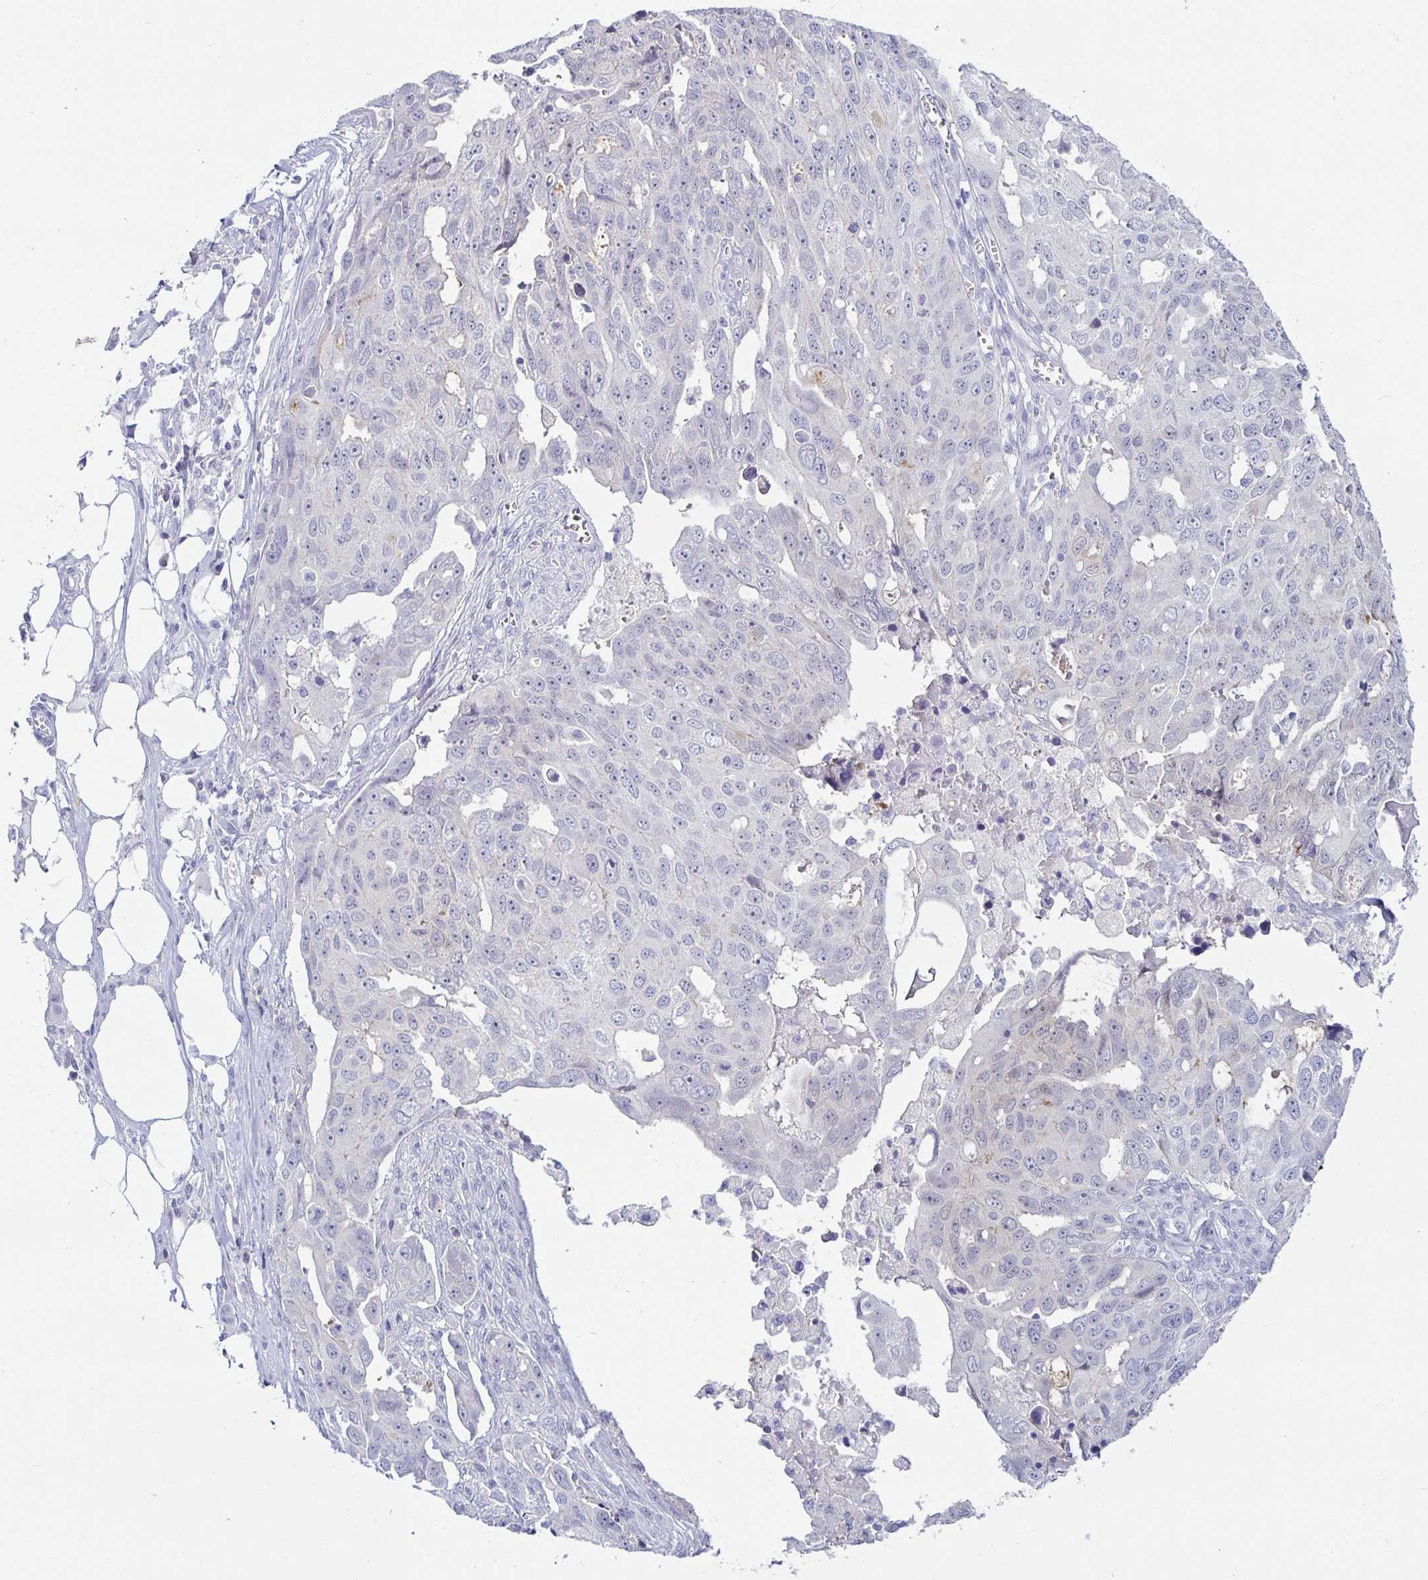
{"staining": {"intensity": "negative", "quantity": "none", "location": "none"}, "tissue": "ovarian cancer", "cell_type": "Tumor cells", "image_type": "cancer", "snomed": [{"axis": "morphology", "description": "Carcinoma, endometroid"}, {"axis": "topography", "description": "Ovary"}], "caption": "A histopathology image of human ovarian endometroid carcinoma is negative for staining in tumor cells.", "gene": "MON2", "patient": {"sex": "female", "age": 70}}